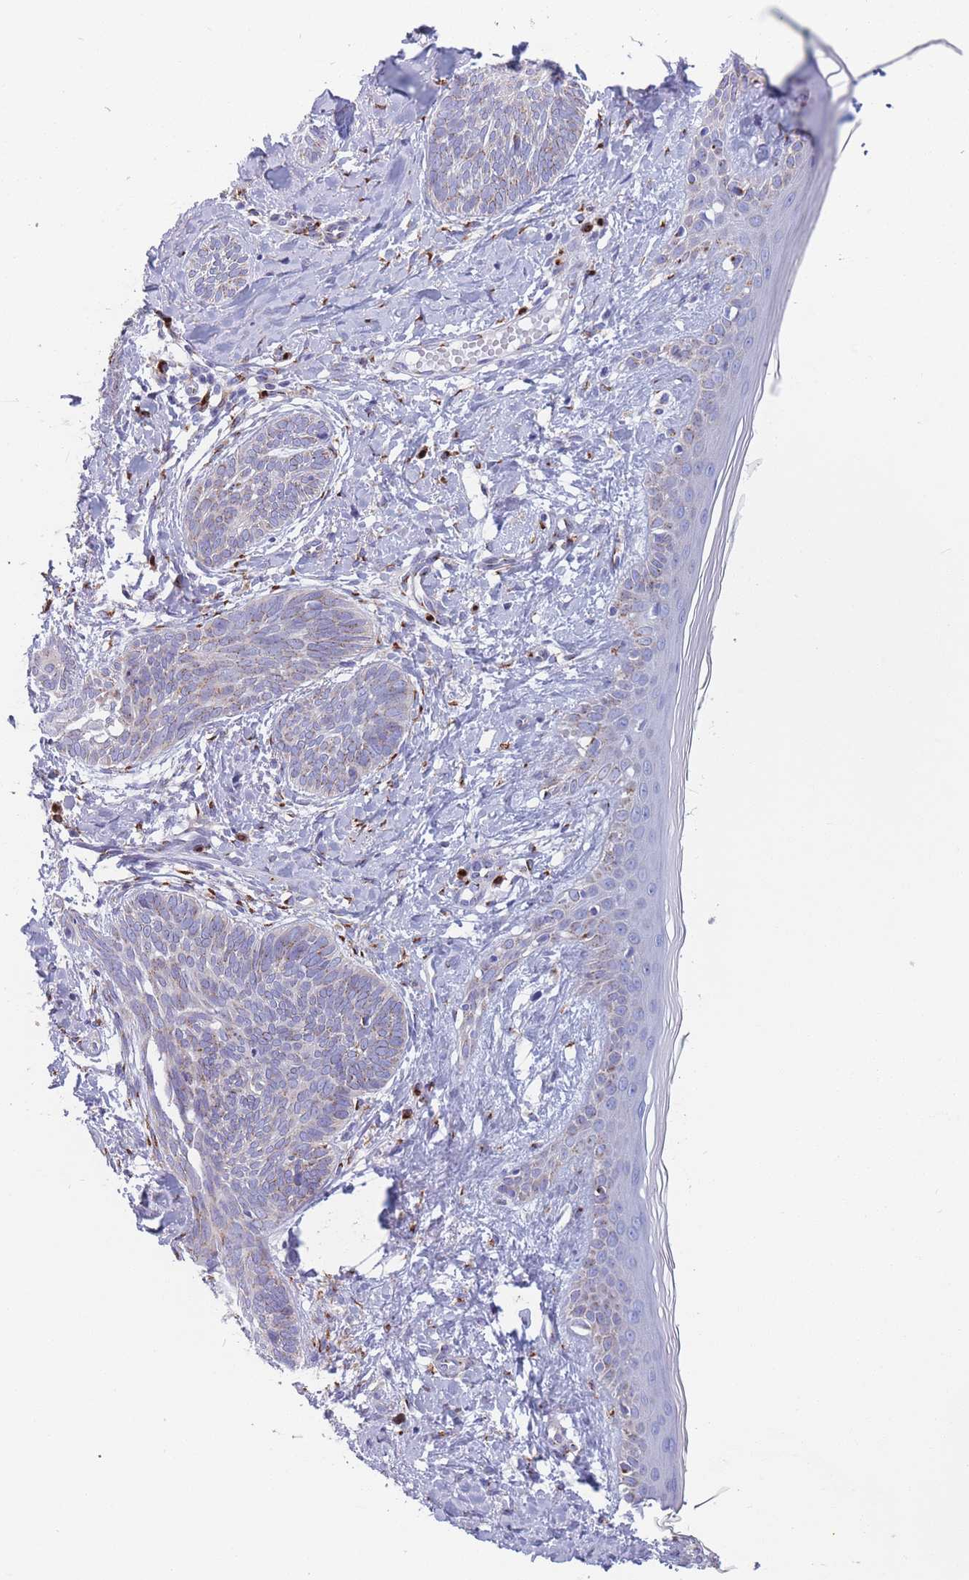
{"staining": {"intensity": "weak", "quantity": "25%-75%", "location": "cytoplasmic/membranous"}, "tissue": "skin cancer", "cell_type": "Tumor cells", "image_type": "cancer", "snomed": [{"axis": "morphology", "description": "Basal cell carcinoma"}, {"axis": "topography", "description": "Skin"}], "caption": "A photomicrograph showing weak cytoplasmic/membranous positivity in about 25%-75% of tumor cells in skin cancer (basal cell carcinoma), as visualized by brown immunohistochemical staining.", "gene": "MRPL30", "patient": {"sex": "female", "age": 81}}